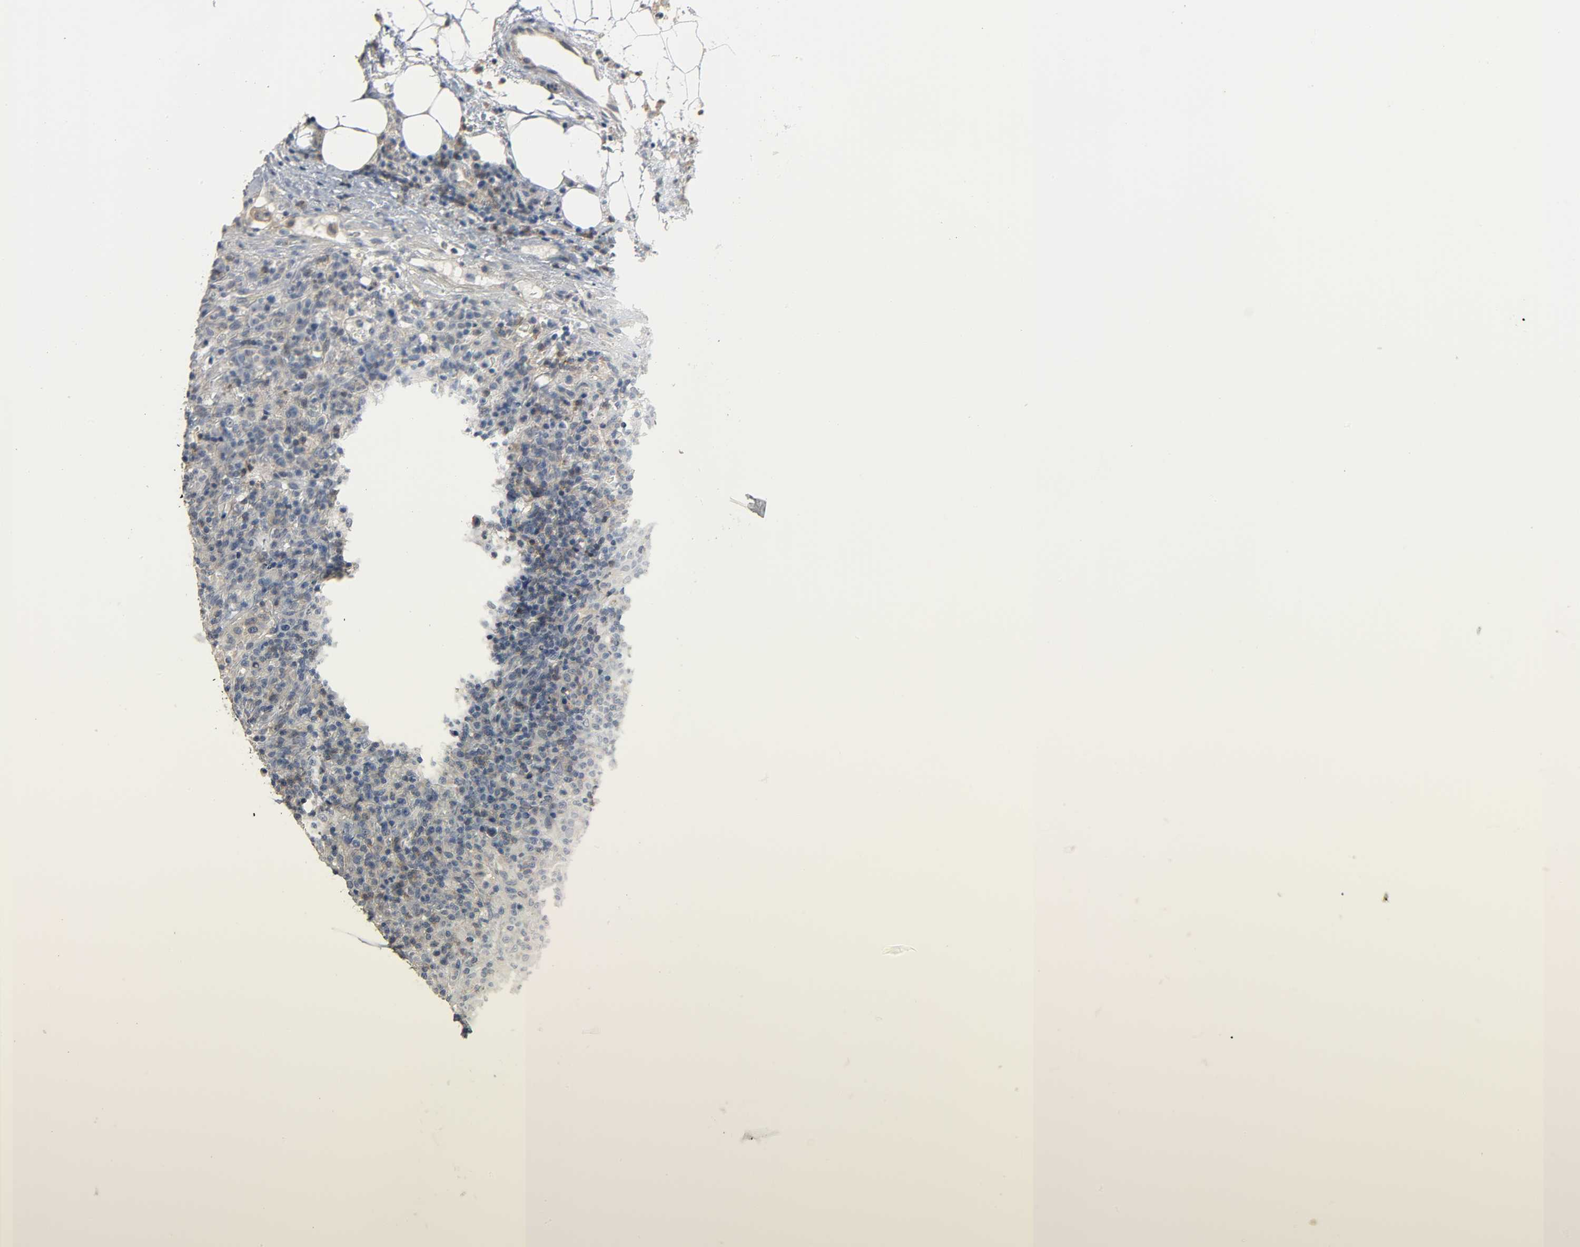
{"staining": {"intensity": "negative", "quantity": "none", "location": "none"}, "tissue": "lymphoma", "cell_type": "Tumor cells", "image_type": "cancer", "snomed": [{"axis": "morphology", "description": "Hodgkin's disease, NOS"}, {"axis": "topography", "description": "Lymph node"}], "caption": "This is a micrograph of immunohistochemistry (IHC) staining of Hodgkin's disease, which shows no expression in tumor cells. (Brightfield microscopy of DAB immunohistochemistry at high magnification).", "gene": "CD4", "patient": {"sex": "male", "age": 65}}